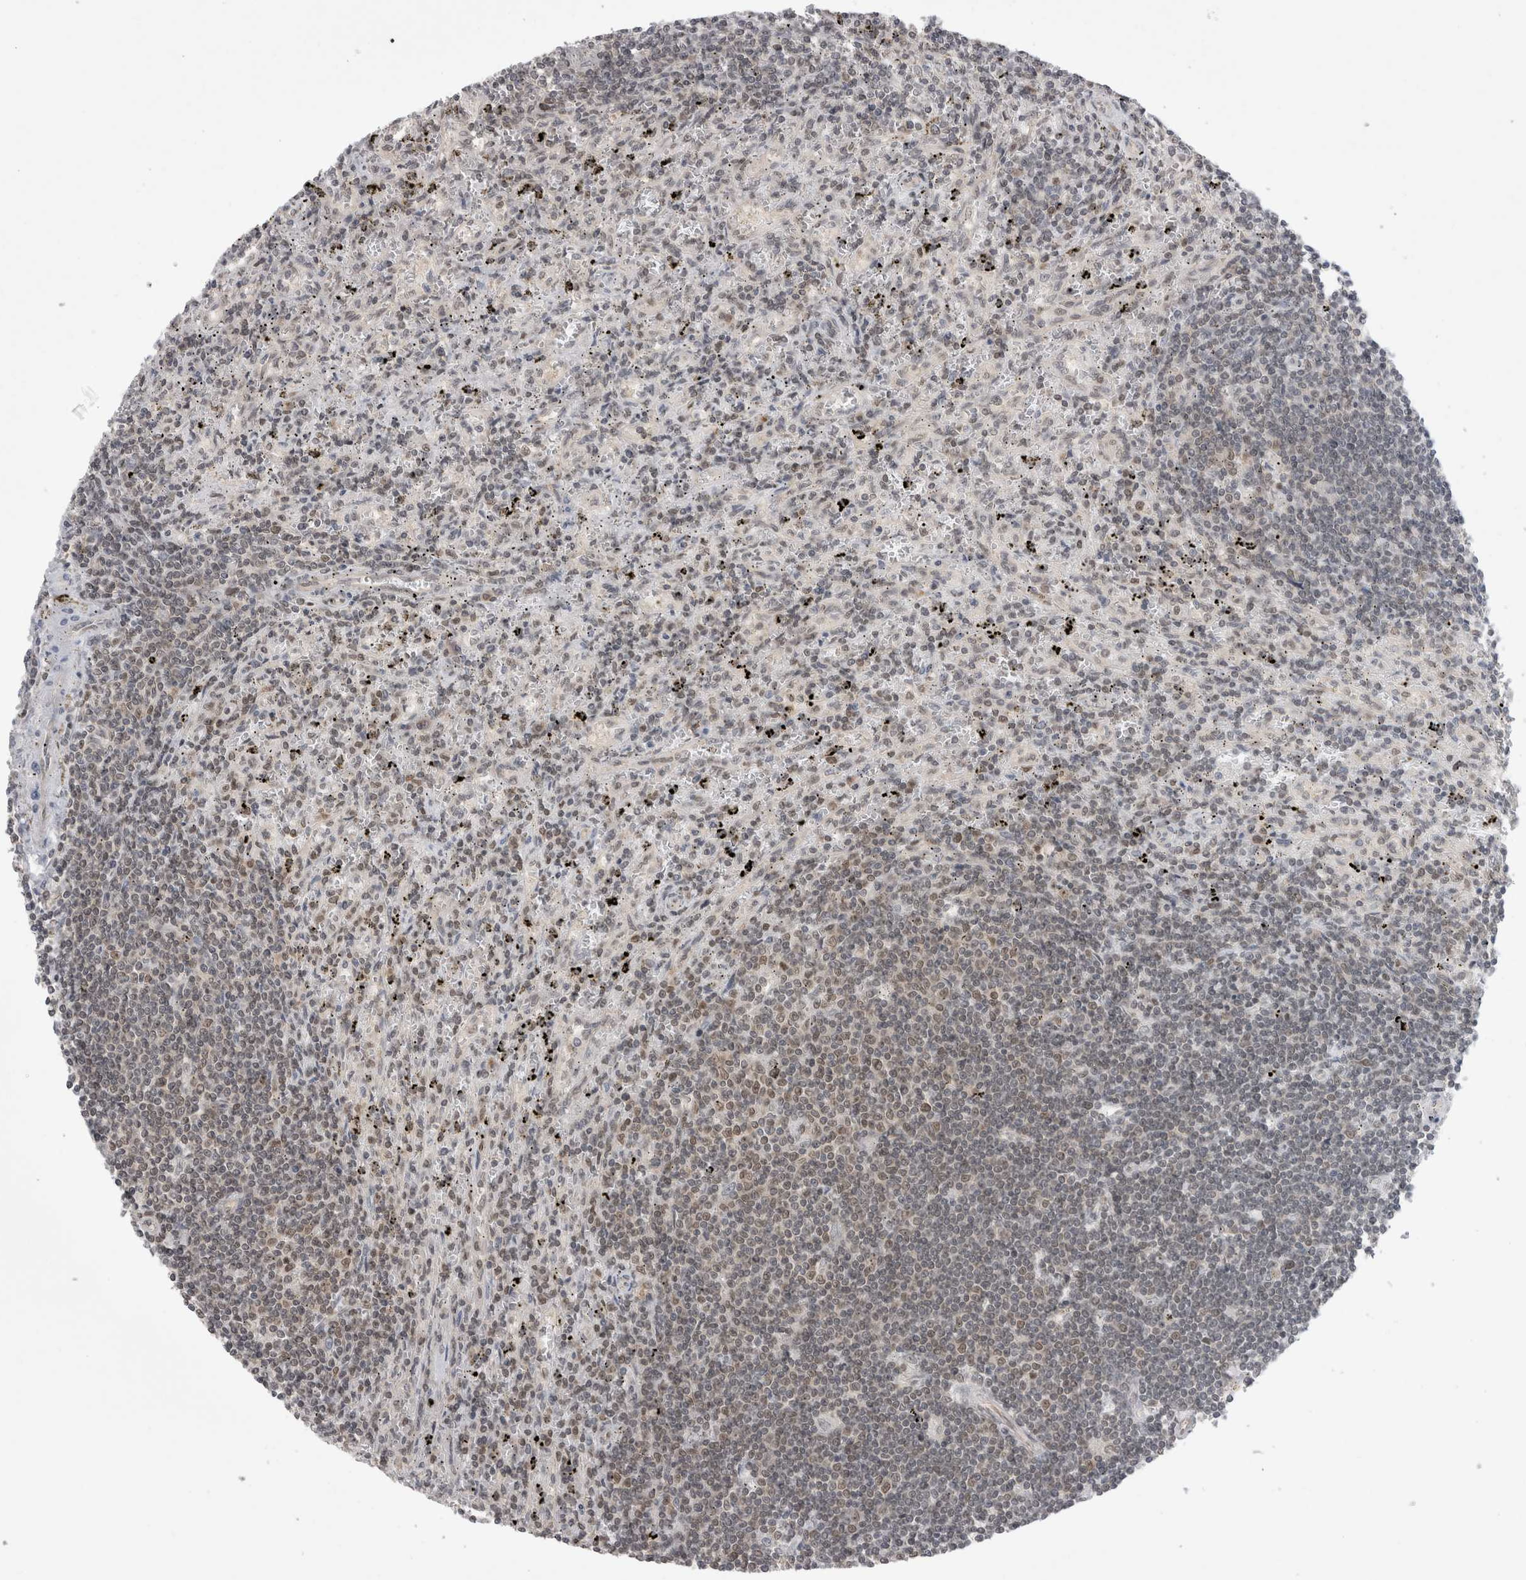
{"staining": {"intensity": "weak", "quantity": "<25%", "location": "nuclear"}, "tissue": "lymphoma", "cell_type": "Tumor cells", "image_type": "cancer", "snomed": [{"axis": "morphology", "description": "Malignant lymphoma, non-Hodgkin's type, Low grade"}, {"axis": "topography", "description": "Spleen"}], "caption": "DAB (3,3'-diaminobenzidine) immunohistochemical staining of low-grade malignant lymphoma, non-Hodgkin's type exhibits no significant positivity in tumor cells. Brightfield microscopy of IHC stained with DAB (brown) and hematoxylin (blue), captured at high magnification.", "gene": "ZNF341", "patient": {"sex": "male", "age": 76}}